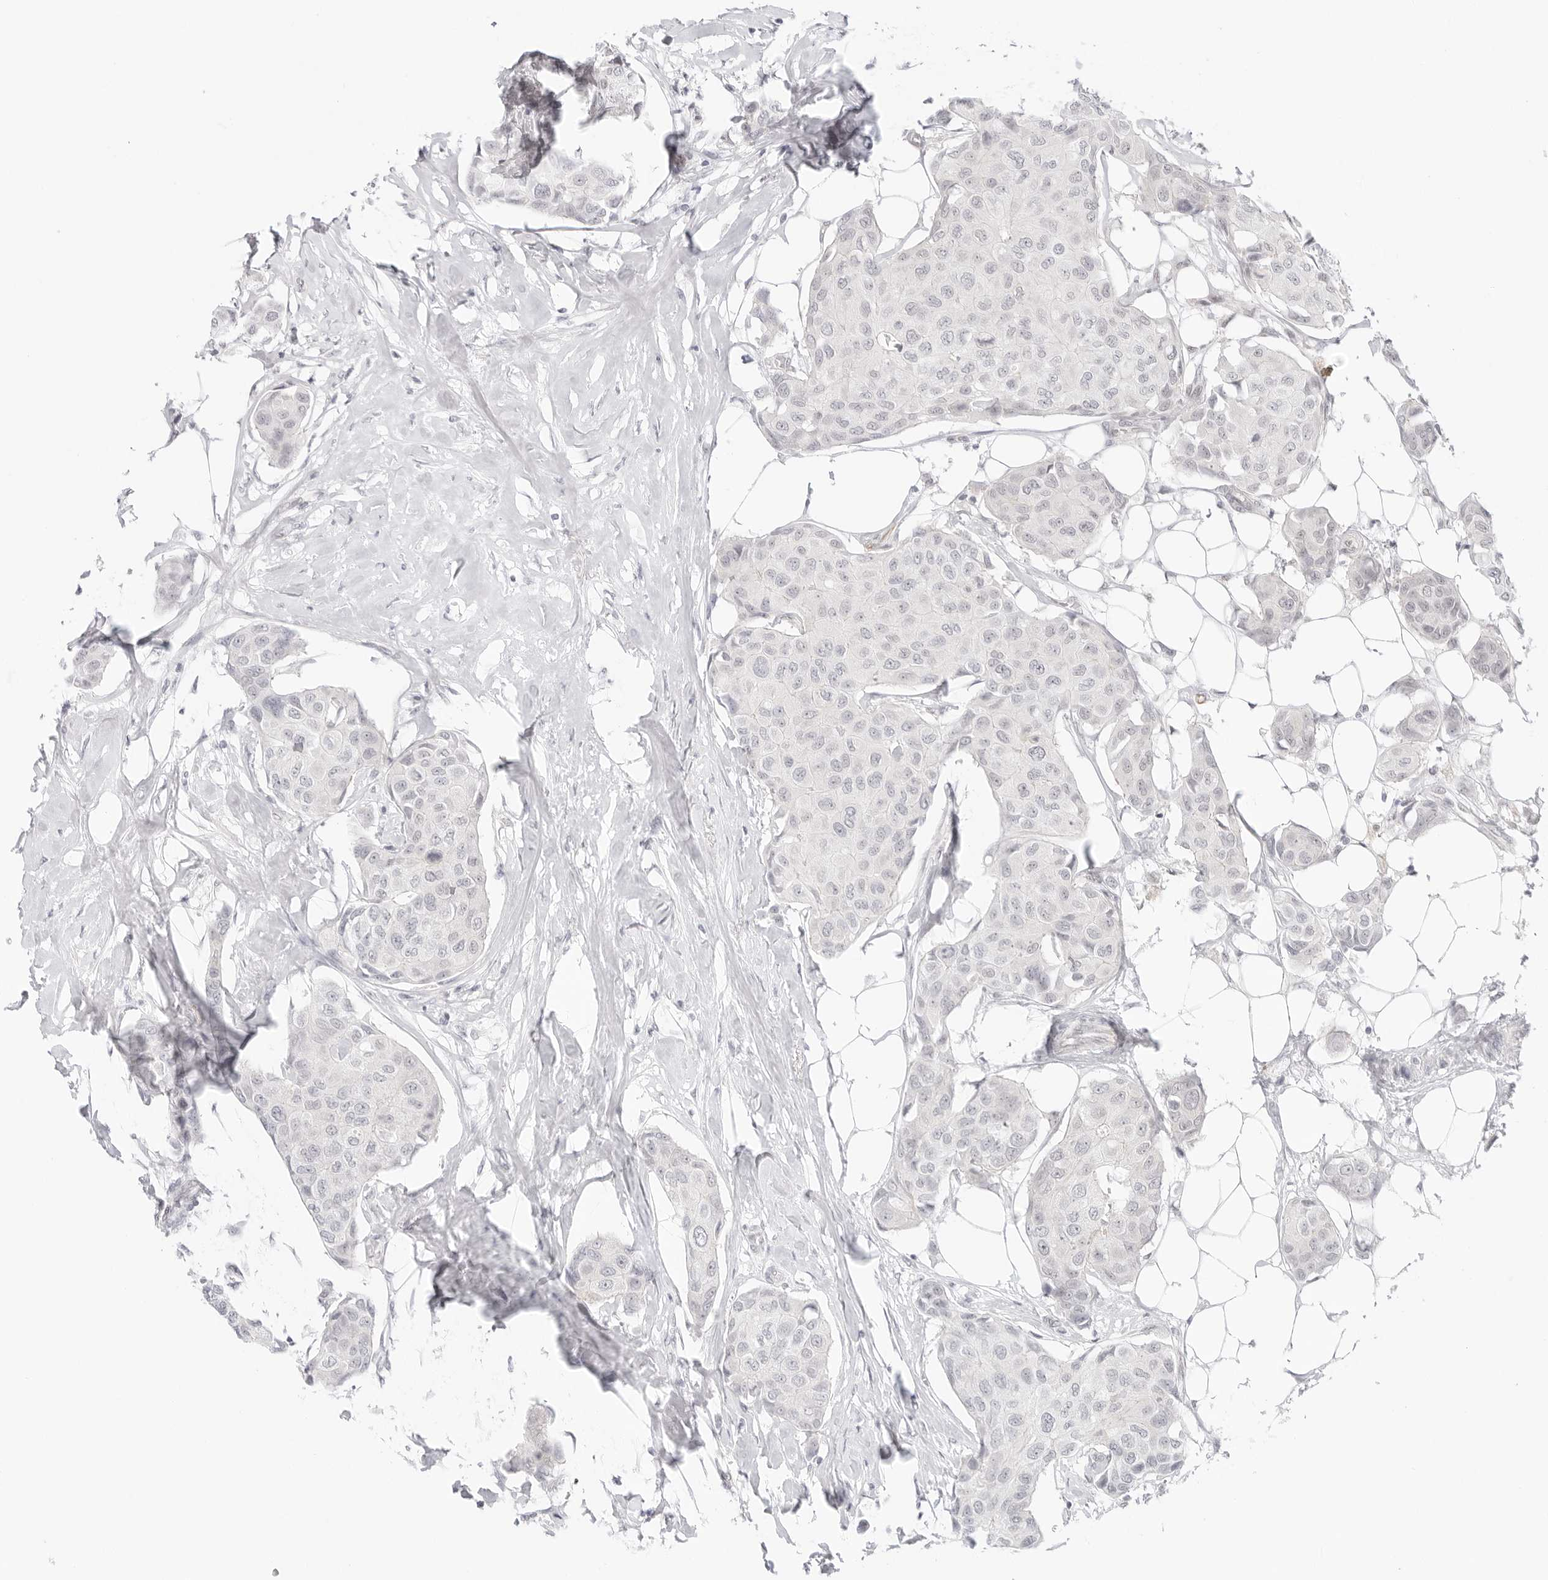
{"staining": {"intensity": "negative", "quantity": "none", "location": "none"}, "tissue": "breast cancer", "cell_type": "Tumor cells", "image_type": "cancer", "snomed": [{"axis": "morphology", "description": "Duct carcinoma"}, {"axis": "topography", "description": "Breast"}], "caption": "Immunohistochemical staining of human infiltrating ductal carcinoma (breast) demonstrates no significant positivity in tumor cells.", "gene": "MED18", "patient": {"sex": "female", "age": 80}}